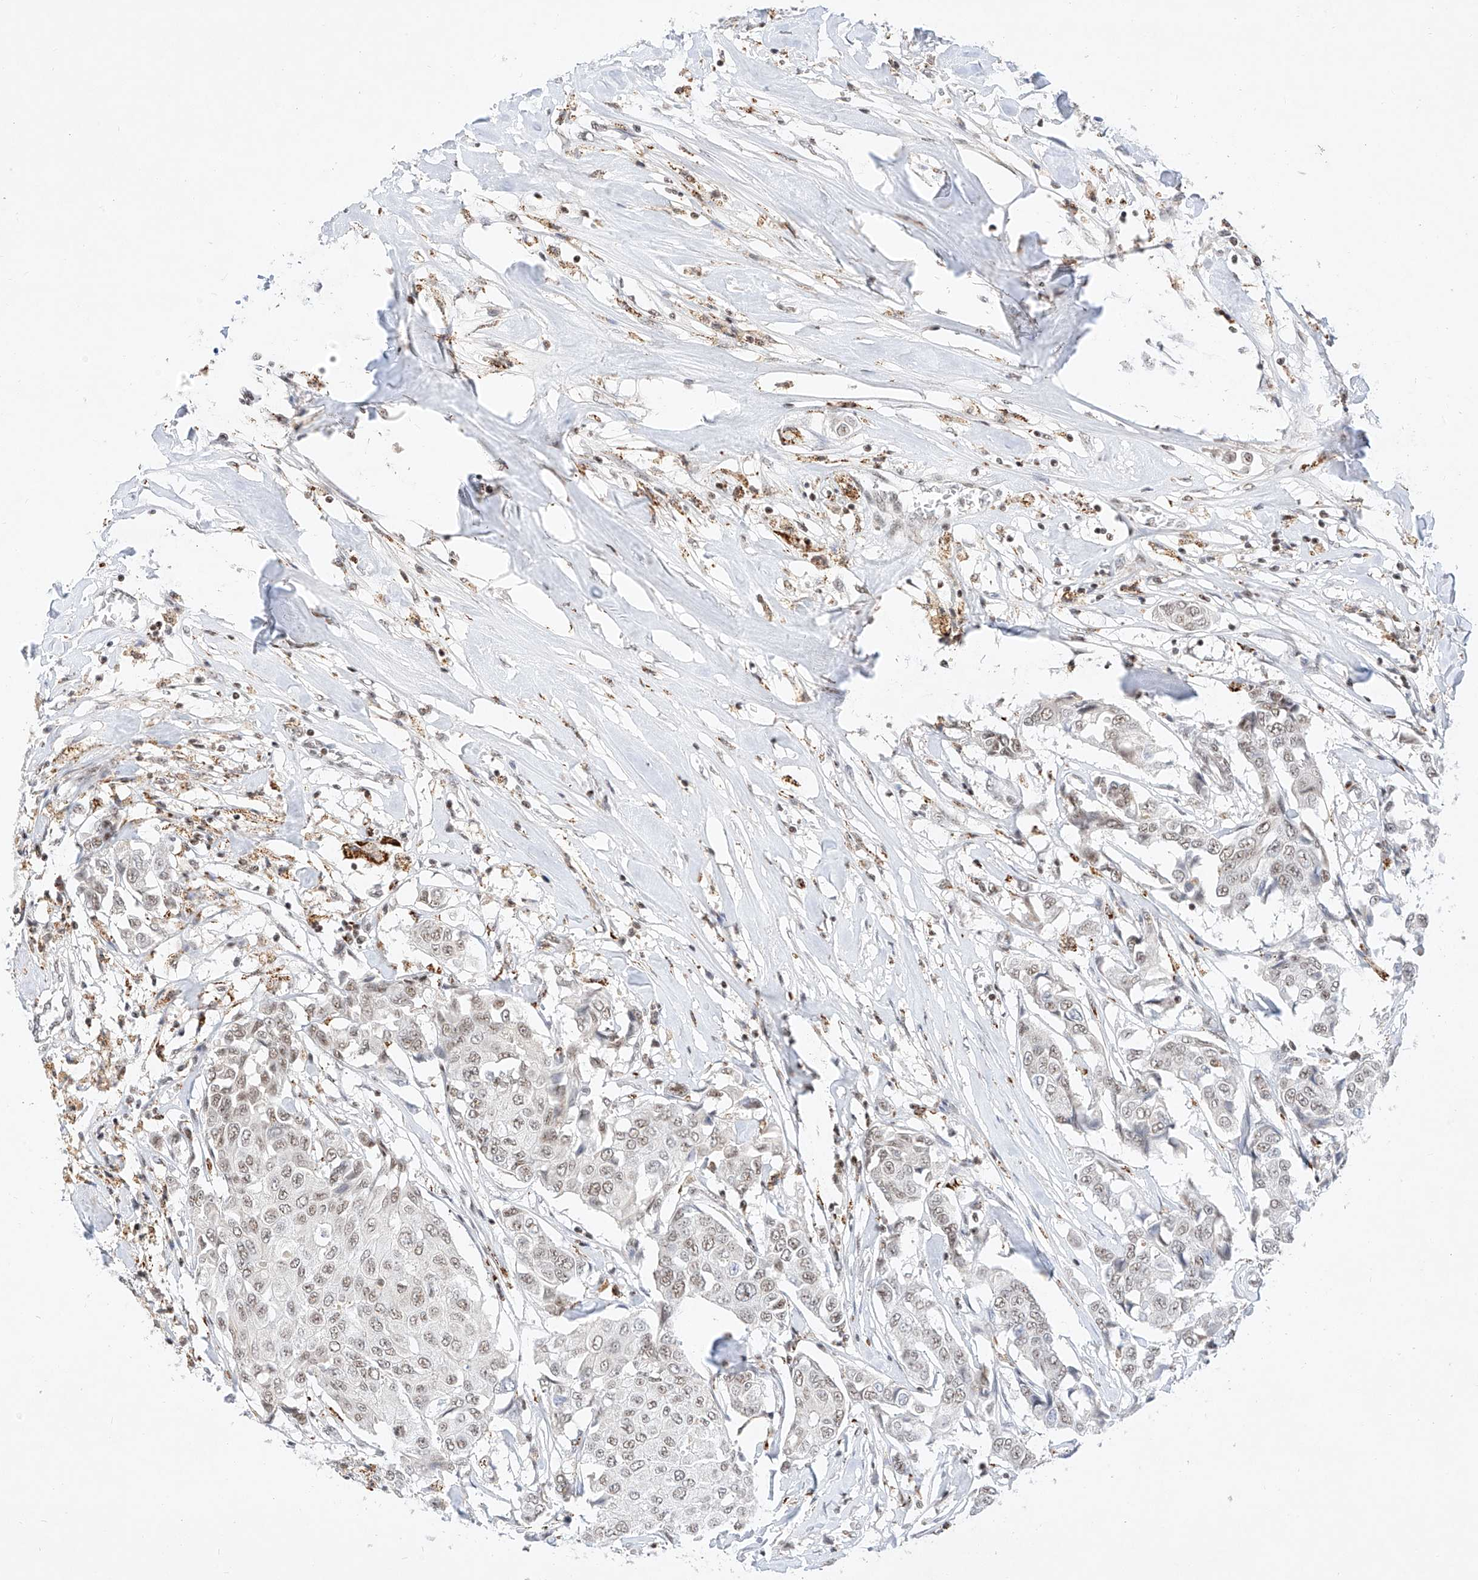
{"staining": {"intensity": "weak", "quantity": "25%-75%", "location": "nuclear"}, "tissue": "breast cancer", "cell_type": "Tumor cells", "image_type": "cancer", "snomed": [{"axis": "morphology", "description": "Duct carcinoma"}, {"axis": "topography", "description": "Breast"}], "caption": "Brown immunohistochemical staining in human breast invasive ductal carcinoma demonstrates weak nuclear expression in approximately 25%-75% of tumor cells.", "gene": "NRF1", "patient": {"sex": "female", "age": 80}}